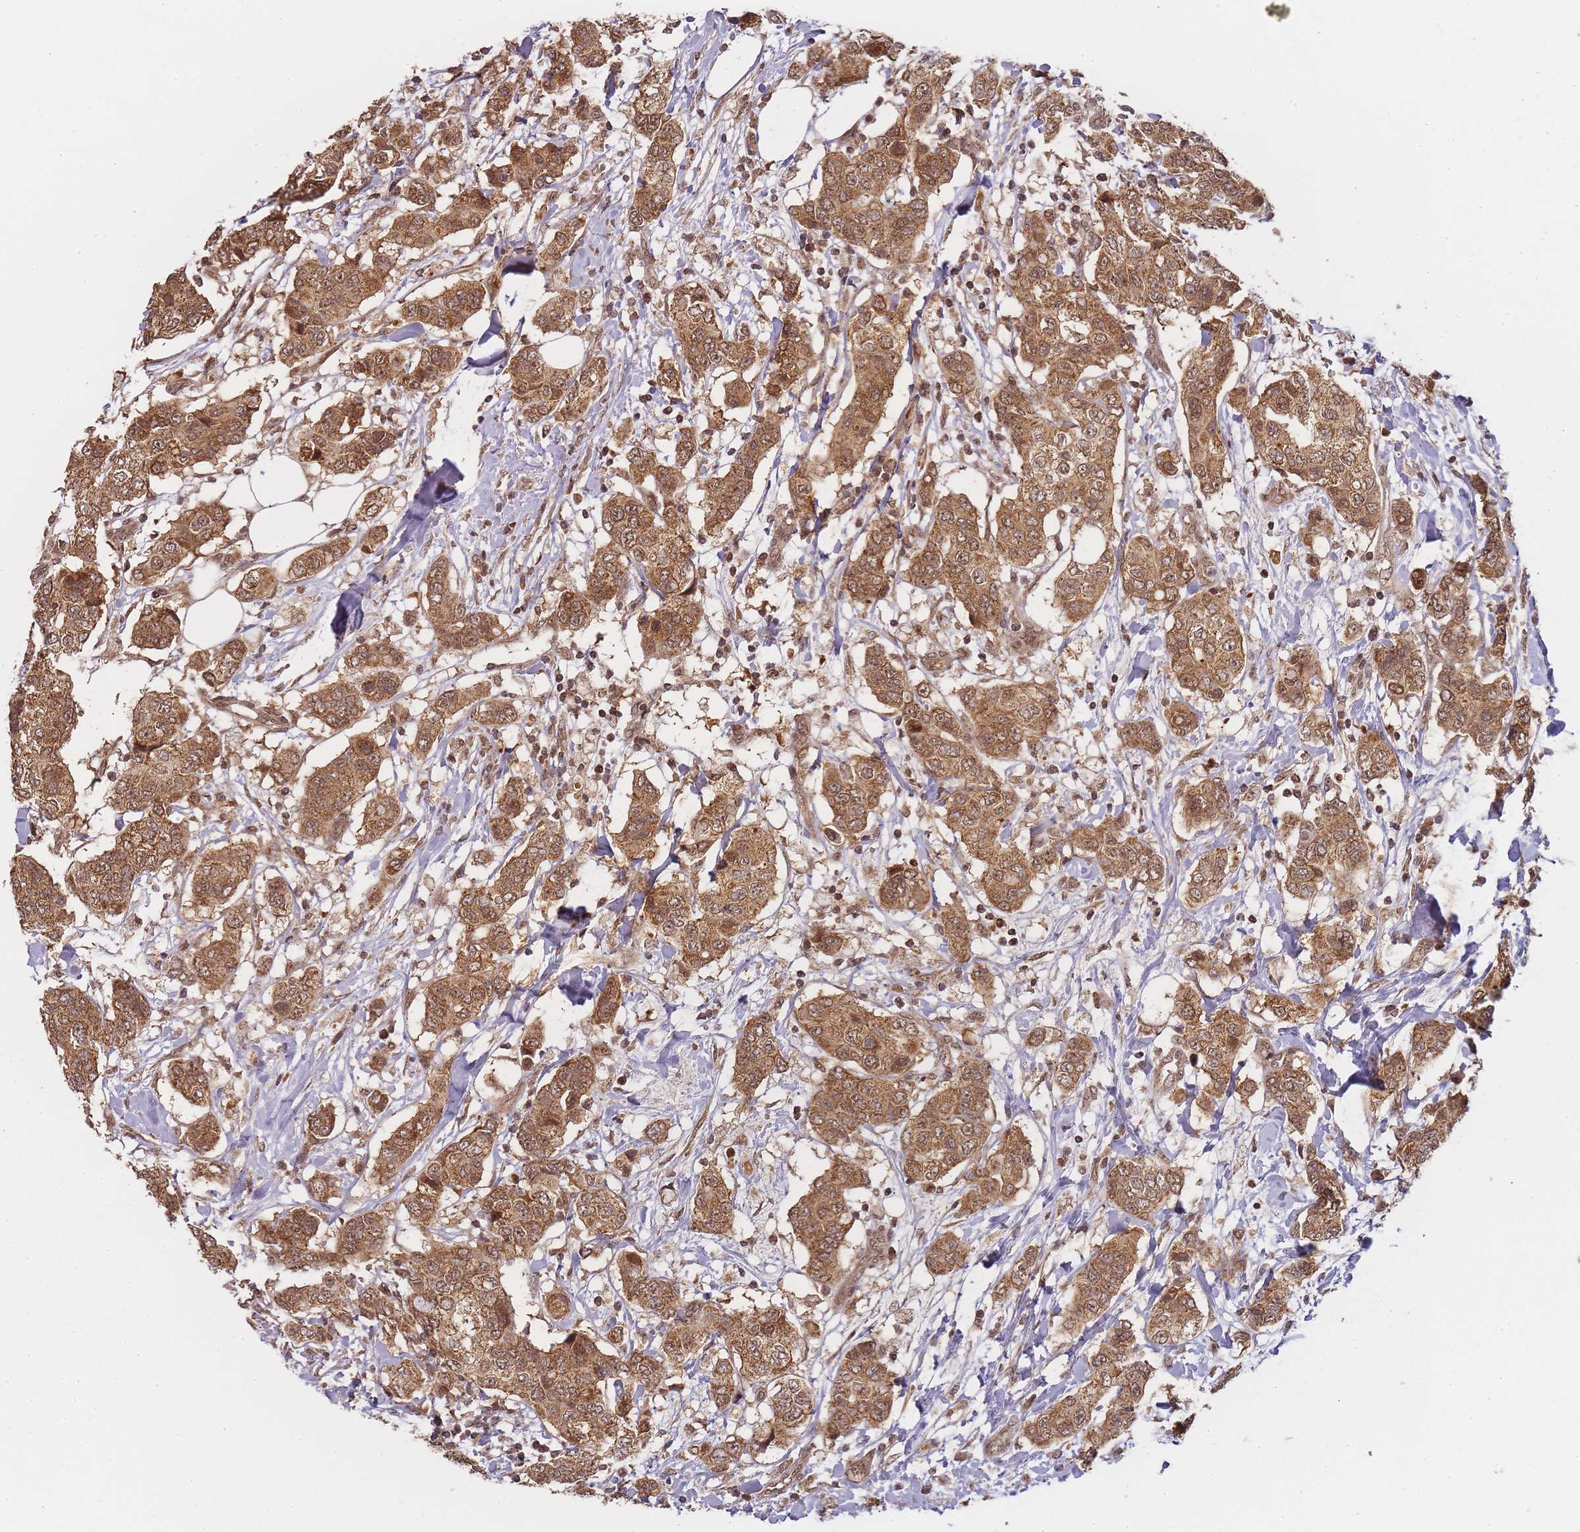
{"staining": {"intensity": "moderate", "quantity": ">75%", "location": "cytoplasmic/membranous,nuclear"}, "tissue": "breast cancer", "cell_type": "Tumor cells", "image_type": "cancer", "snomed": [{"axis": "morphology", "description": "Lobular carcinoma"}, {"axis": "topography", "description": "Breast"}], "caption": "Brown immunohistochemical staining in lobular carcinoma (breast) shows moderate cytoplasmic/membranous and nuclear expression in approximately >75% of tumor cells.", "gene": "ZNF497", "patient": {"sex": "female", "age": 51}}